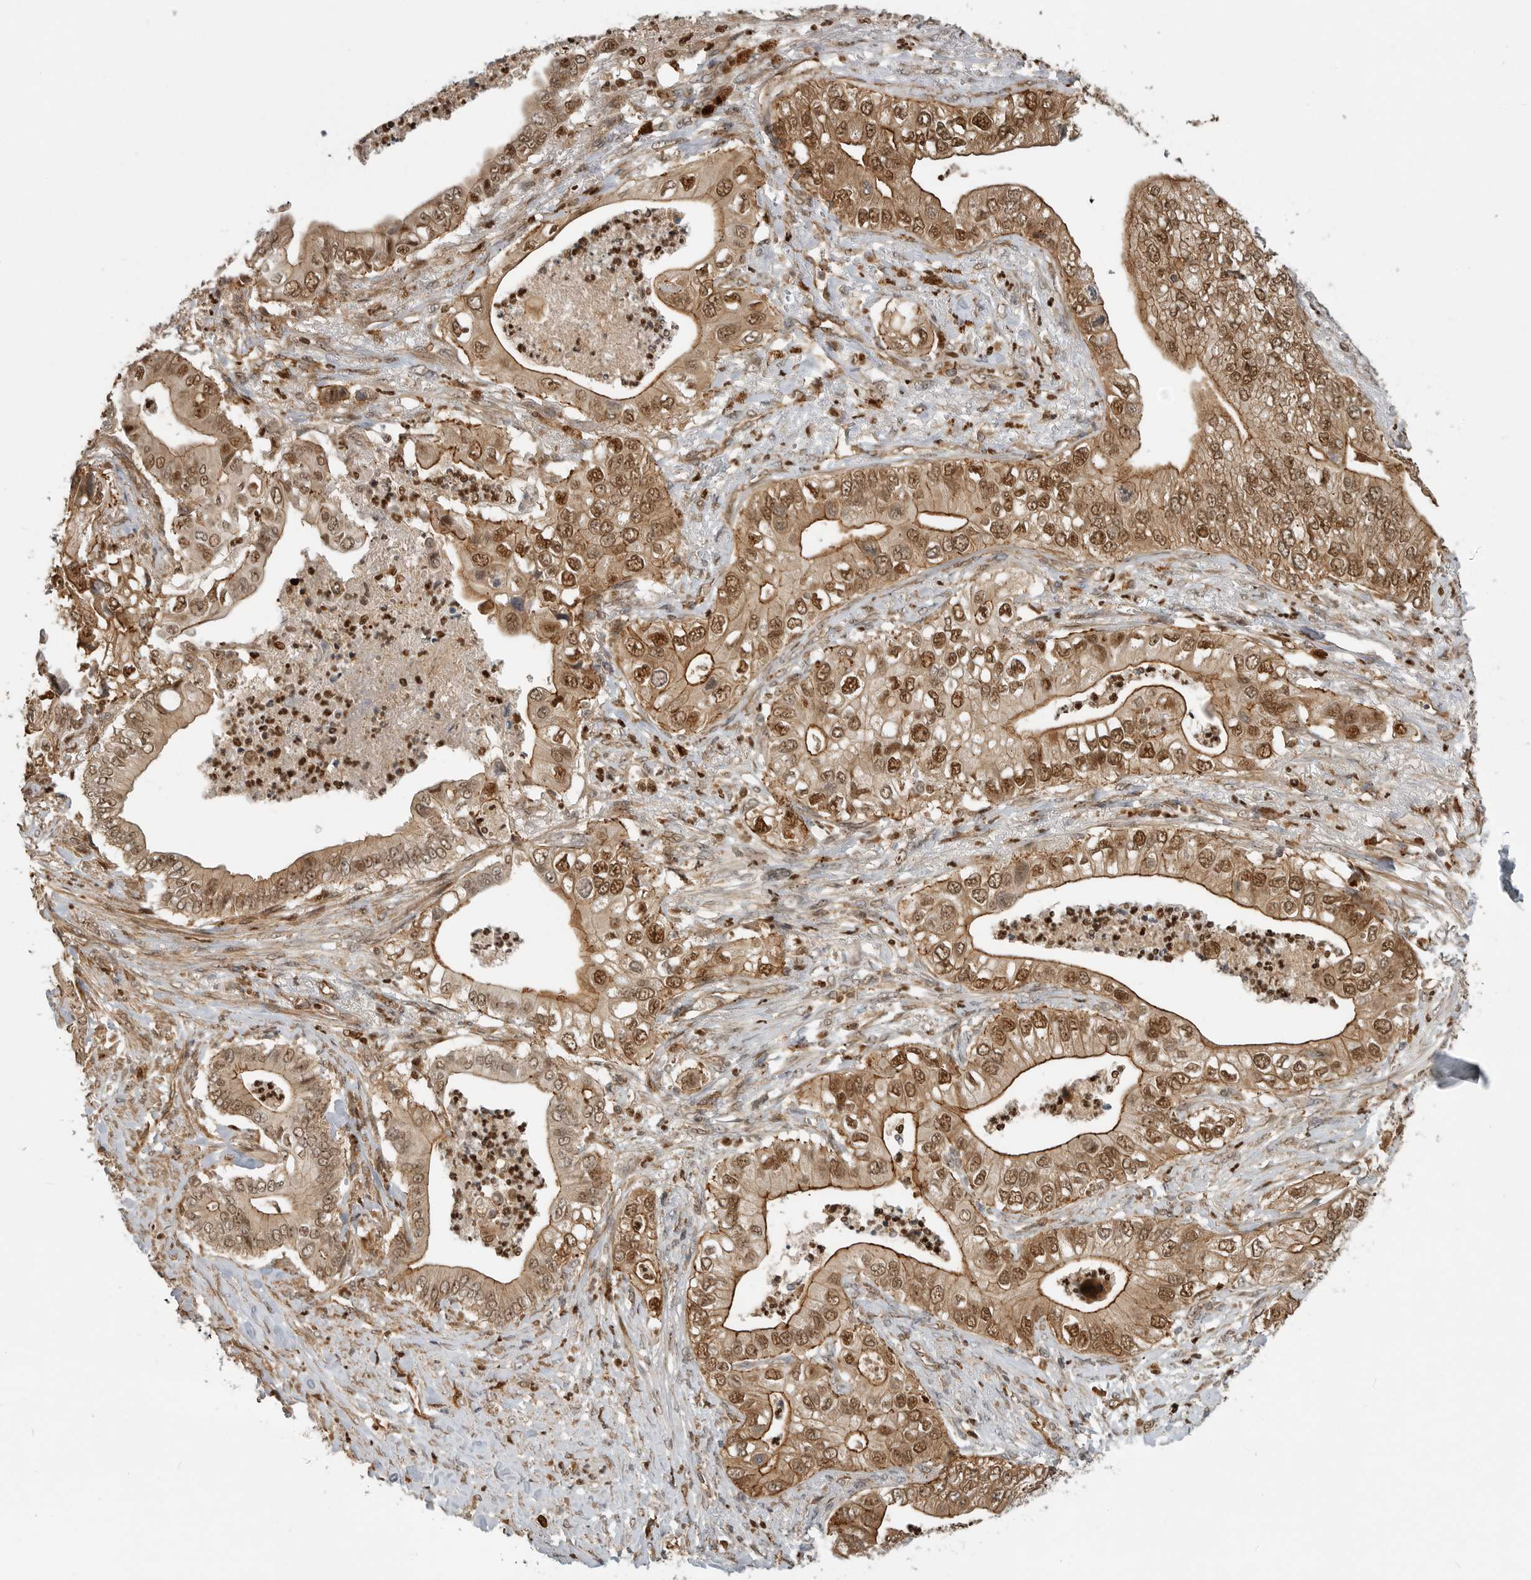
{"staining": {"intensity": "moderate", "quantity": ">75%", "location": "cytoplasmic/membranous,nuclear"}, "tissue": "pancreatic cancer", "cell_type": "Tumor cells", "image_type": "cancer", "snomed": [{"axis": "morphology", "description": "Adenocarcinoma, NOS"}, {"axis": "topography", "description": "Pancreas"}], "caption": "A medium amount of moderate cytoplasmic/membranous and nuclear positivity is seen in approximately >75% of tumor cells in adenocarcinoma (pancreatic) tissue.", "gene": "STRAP", "patient": {"sex": "female", "age": 78}}